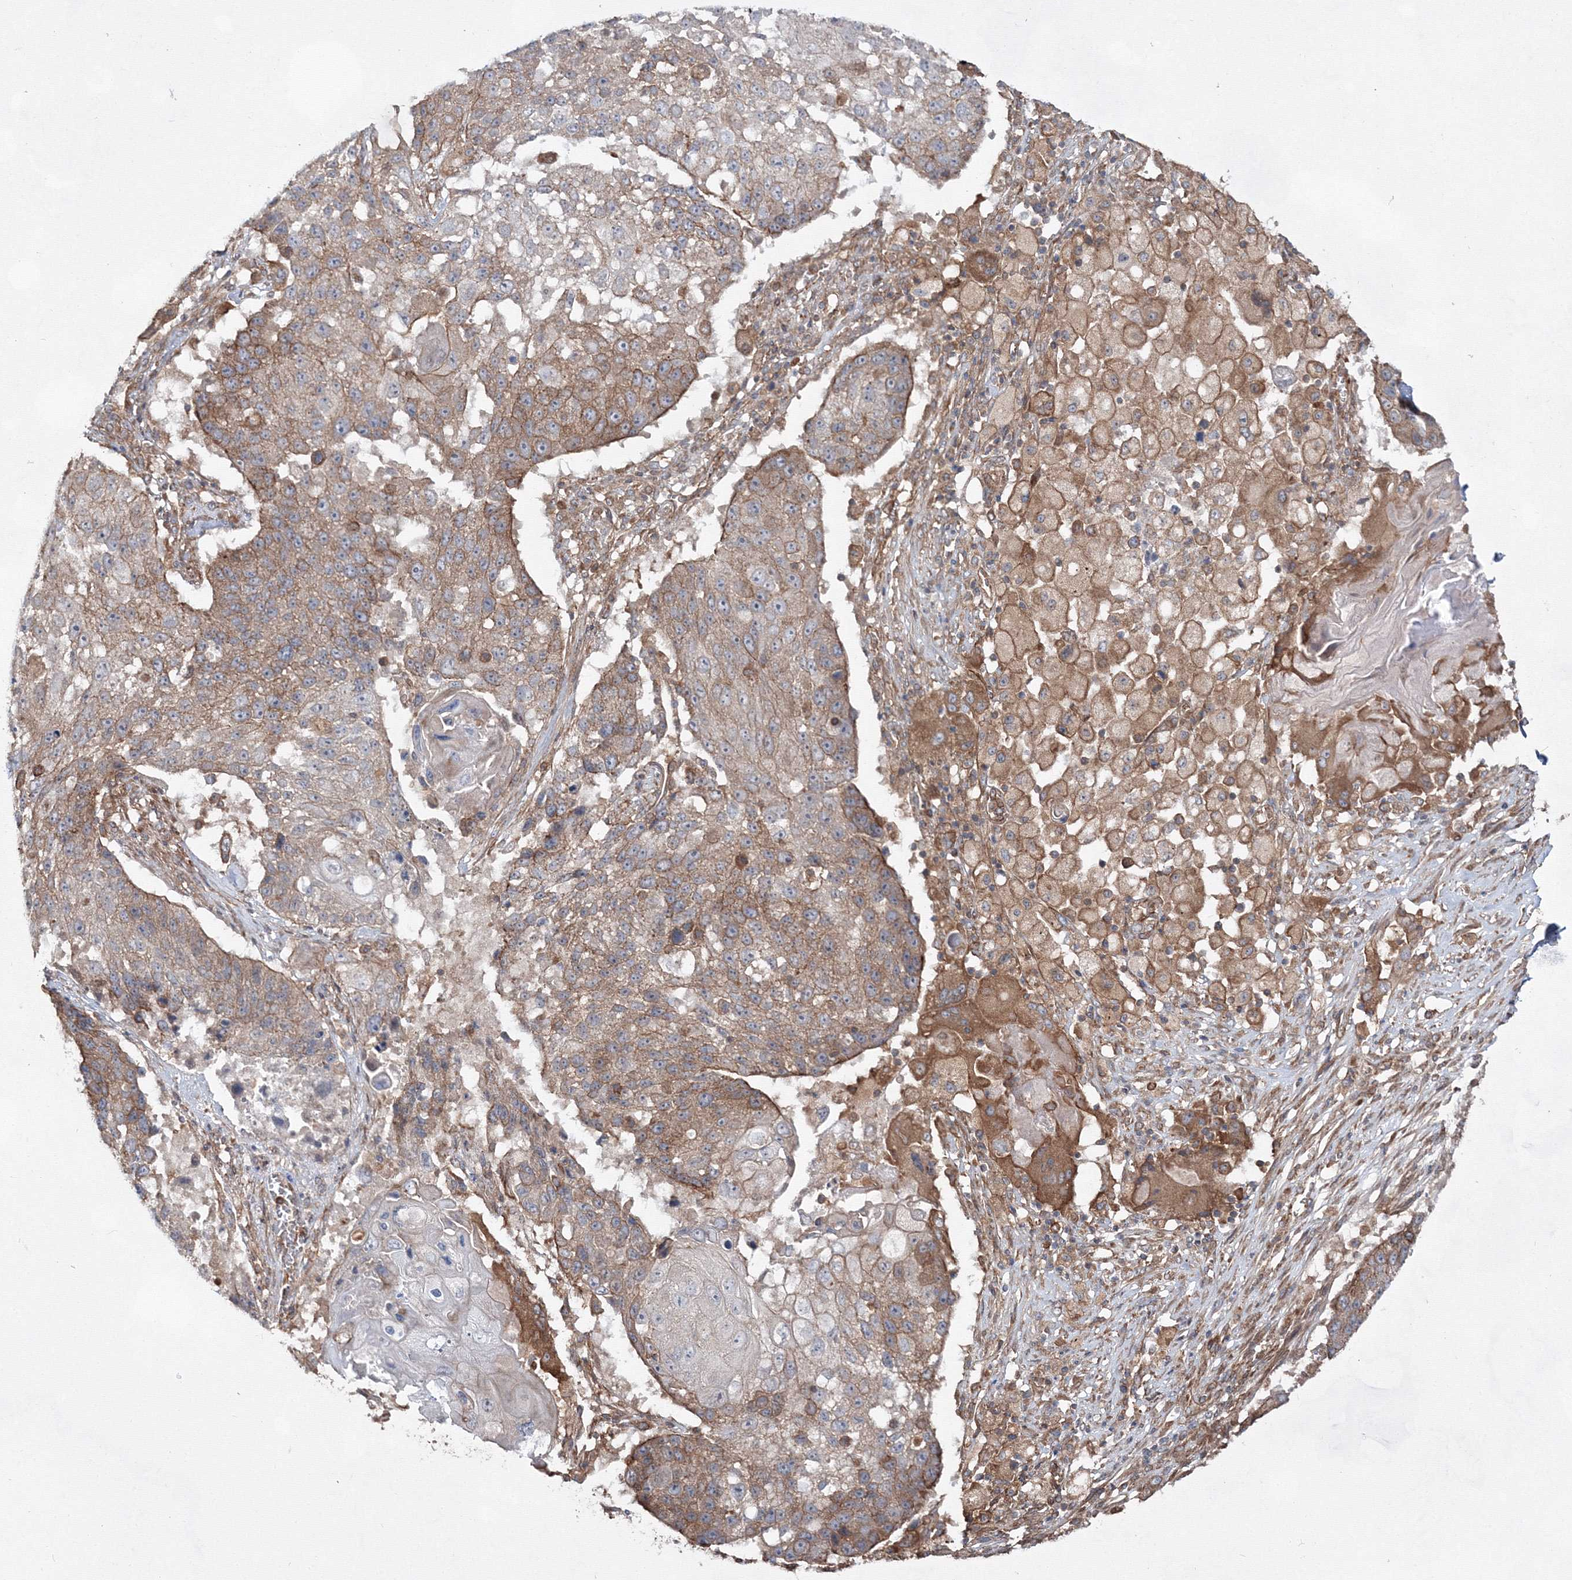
{"staining": {"intensity": "moderate", "quantity": "25%-75%", "location": "cytoplasmic/membranous"}, "tissue": "lung cancer", "cell_type": "Tumor cells", "image_type": "cancer", "snomed": [{"axis": "morphology", "description": "Squamous cell carcinoma, NOS"}, {"axis": "topography", "description": "Lung"}], "caption": "This micrograph shows IHC staining of lung squamous cell carcinoma, with medium moderate cytoplasmic/membranous positivity in approximately 25%-75% of tumor cells.", "gene": "EXOC6", "patient": {"sex": "male", "age": 61}}